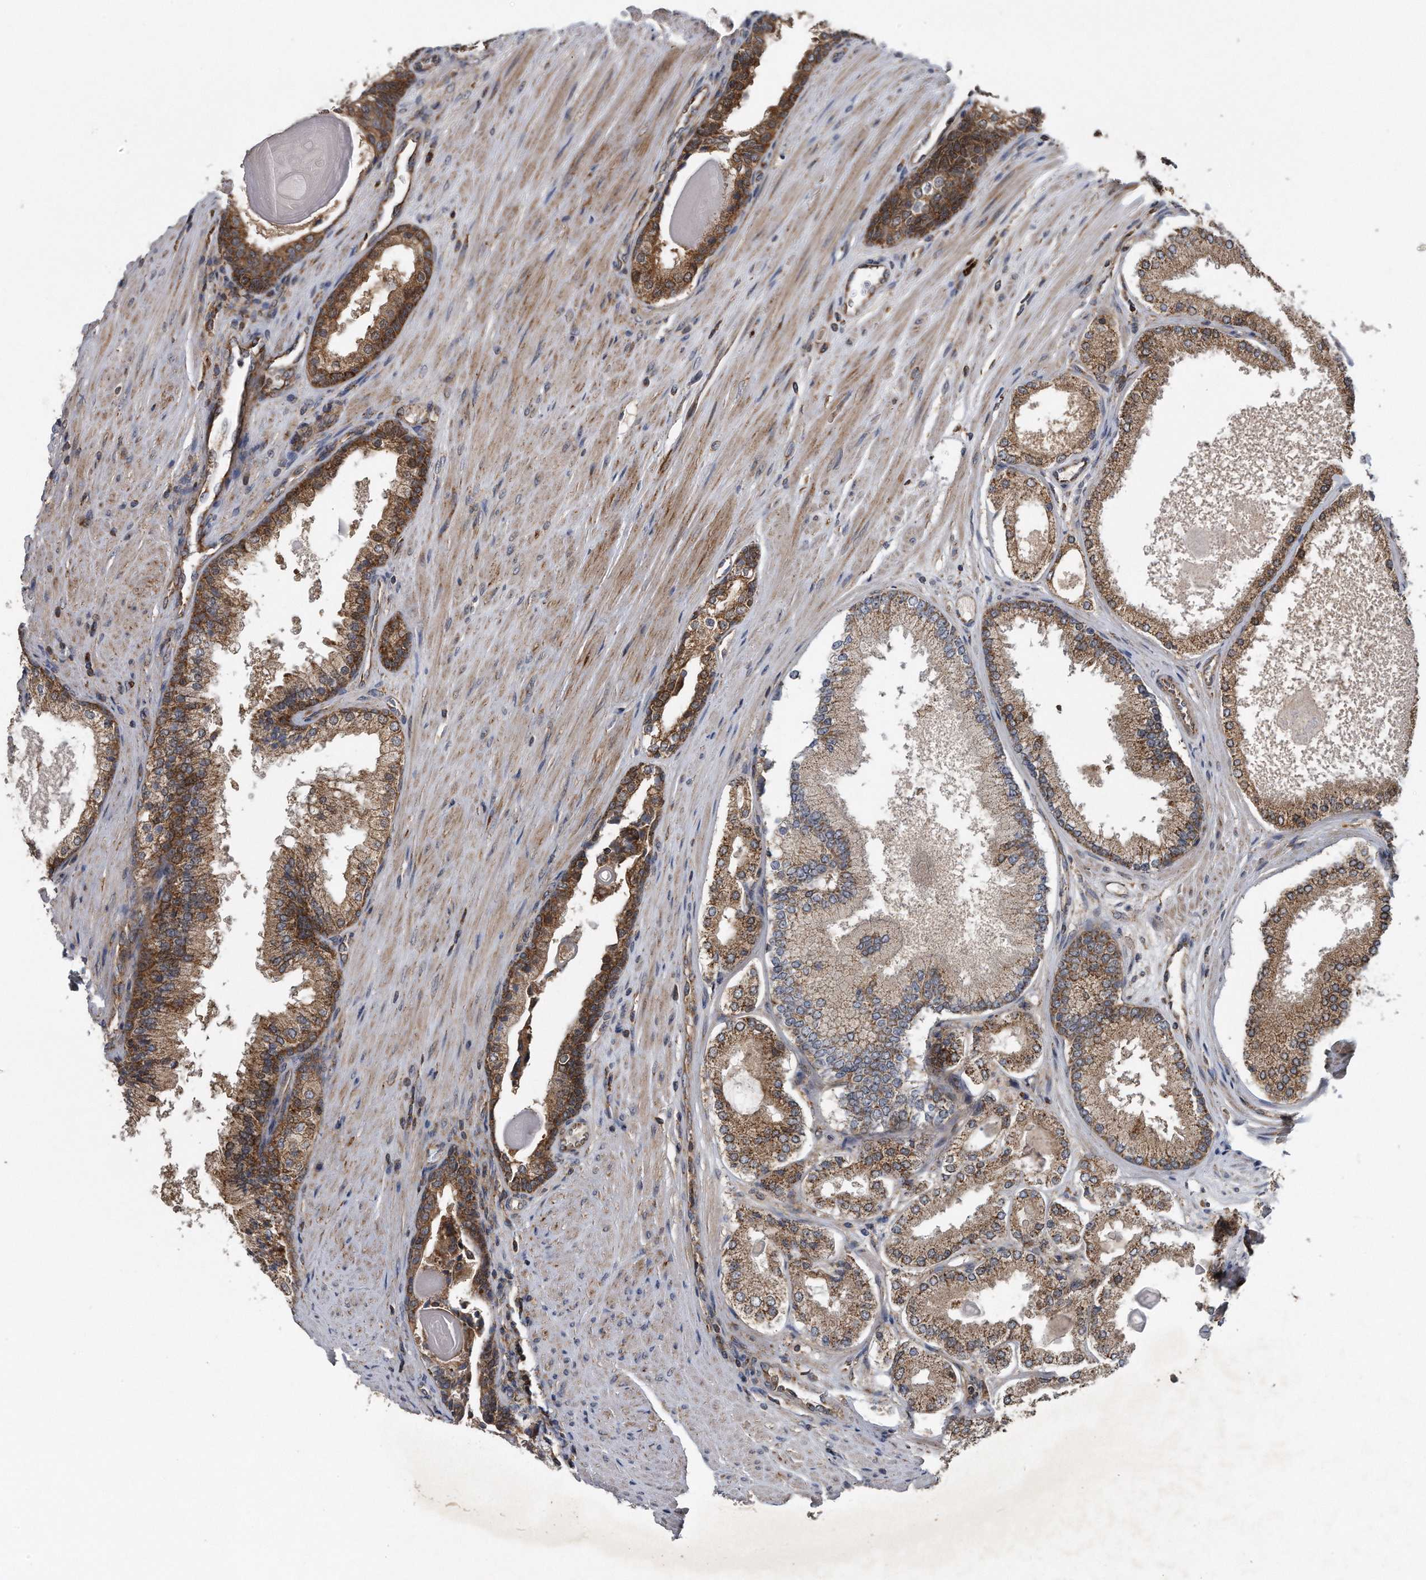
{"staining": {"intensity": "moderate", "quantity": ">75%", "location": "cytoplasmic/membranous"}, "tissue": "prostate cancer", "cell_type": "Tumor cells", "image_type": "cancer", "snomed": [{"axis": "morphology", "description": "Adenocarcinoma, High grade"}, {"axis": "topography", "description": "Prostate"}], "caption": "High-magnification brightfield microscopy of prostate cancer (adenocarcinoma (high-grade)) stained with DAB (brown) and counterstained with hematoxylin (blue). tumor cells exhibit moderate cytoplasmic/membranous expression is seen in about>75% of cells. The protein is shown in brown color, while the nuclei are stained blue.", "gene": "ALPK2", "patient": {"sex": "male", "age": 60}}